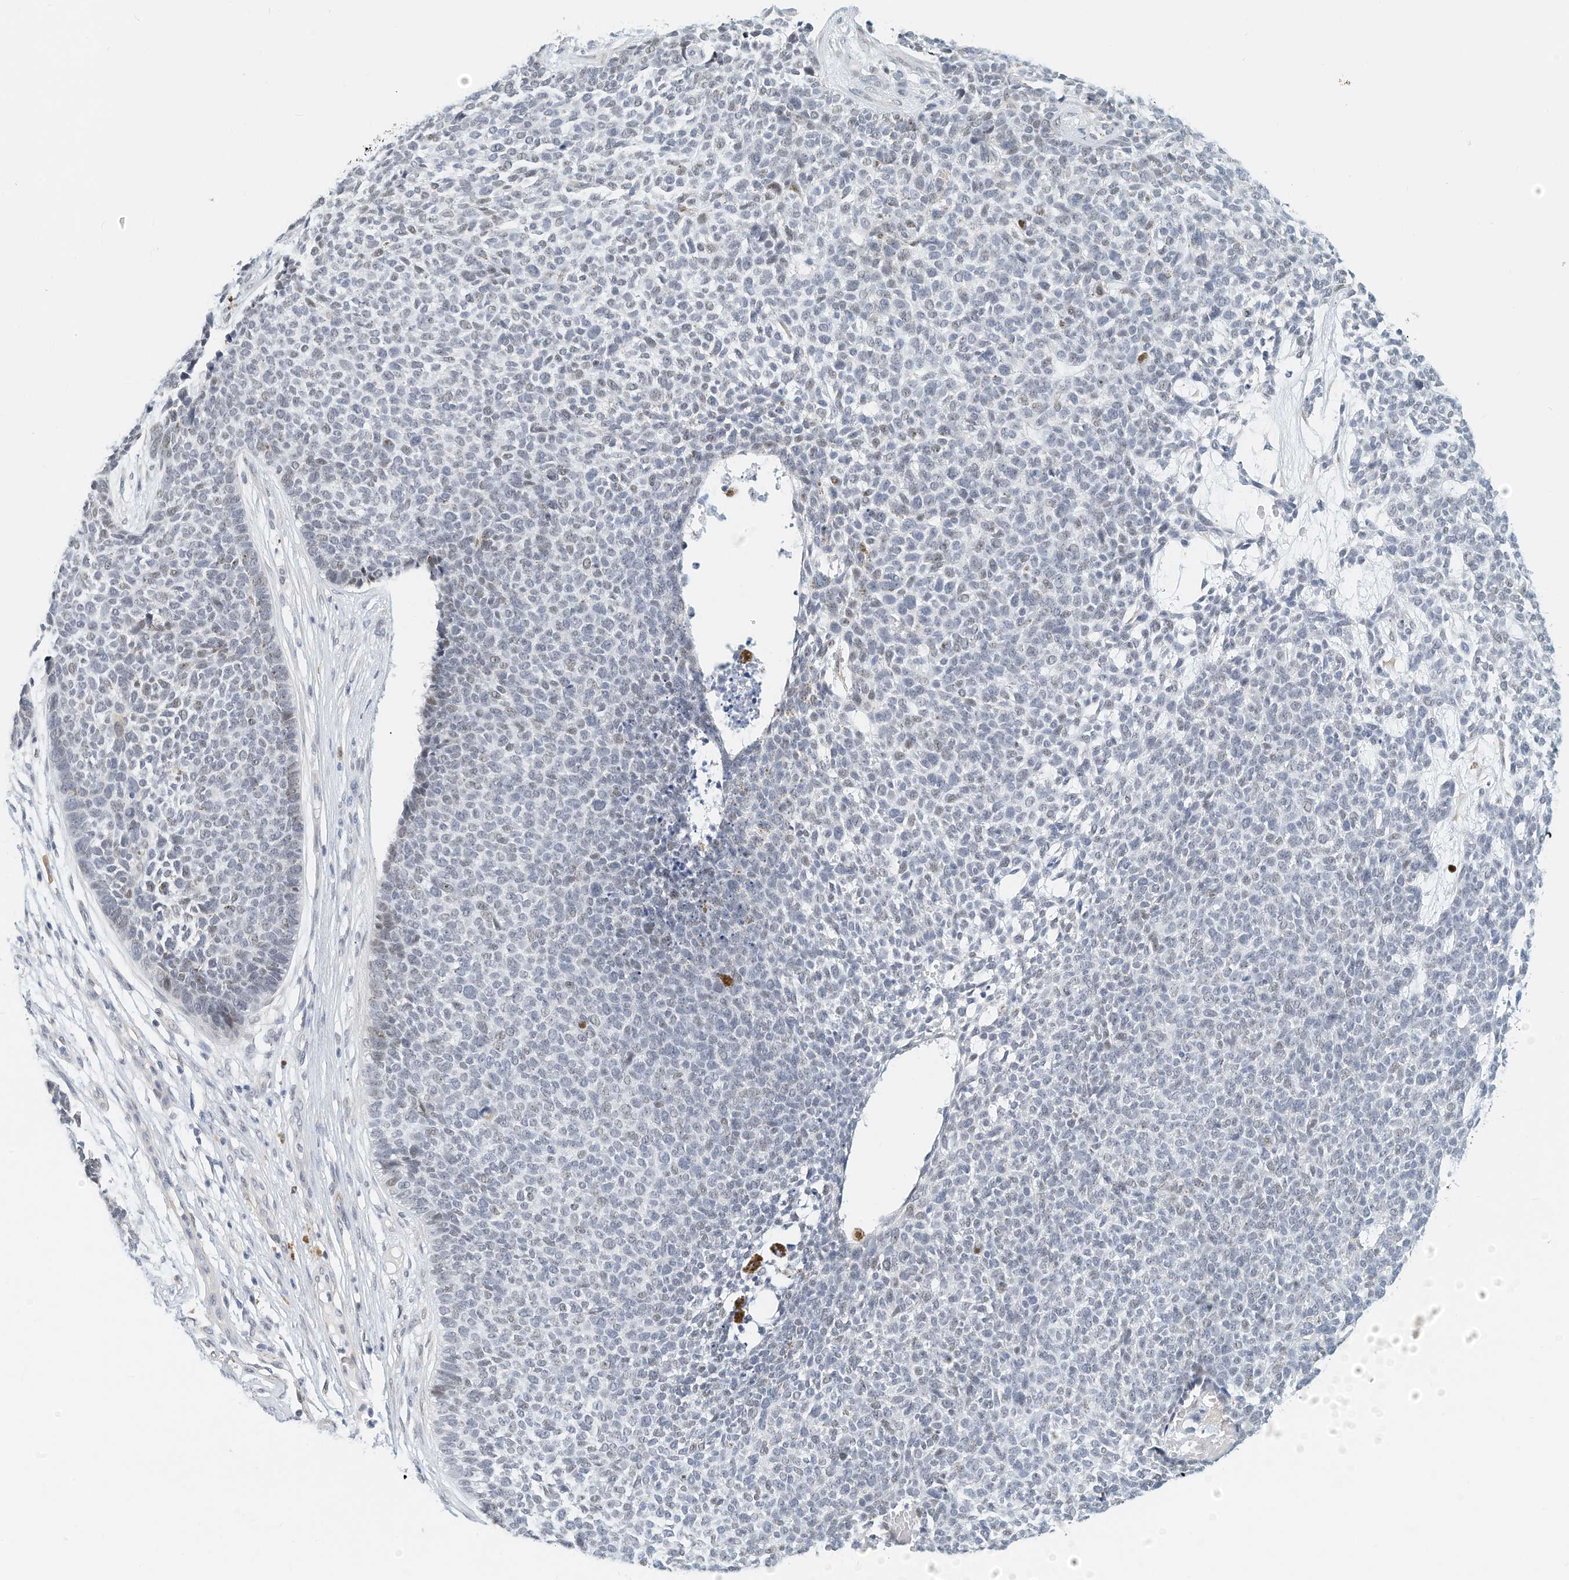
{"staining": {"intensity": "negative", "quantity": "none", "location": "none"}, "tissue": "skin cancer", "cell_type": "Tumor cells", "image_type": "cancer", "snomed": [{"axis": "morphology", "description": "Basal cell carcinoma"}, {"axis": "topography", "description": "Skin"}], "caption": "High magnification brightfield microscopy of basal cell carcinoma (skin) stained with DAB (3,3'-diaminobenzidine) (brown) and counterstained with hematoxylin (blue): tumor cells show no significant staining.", "gene": "ARHGAP28", "patient": {"sex": "female", "age": 84}}